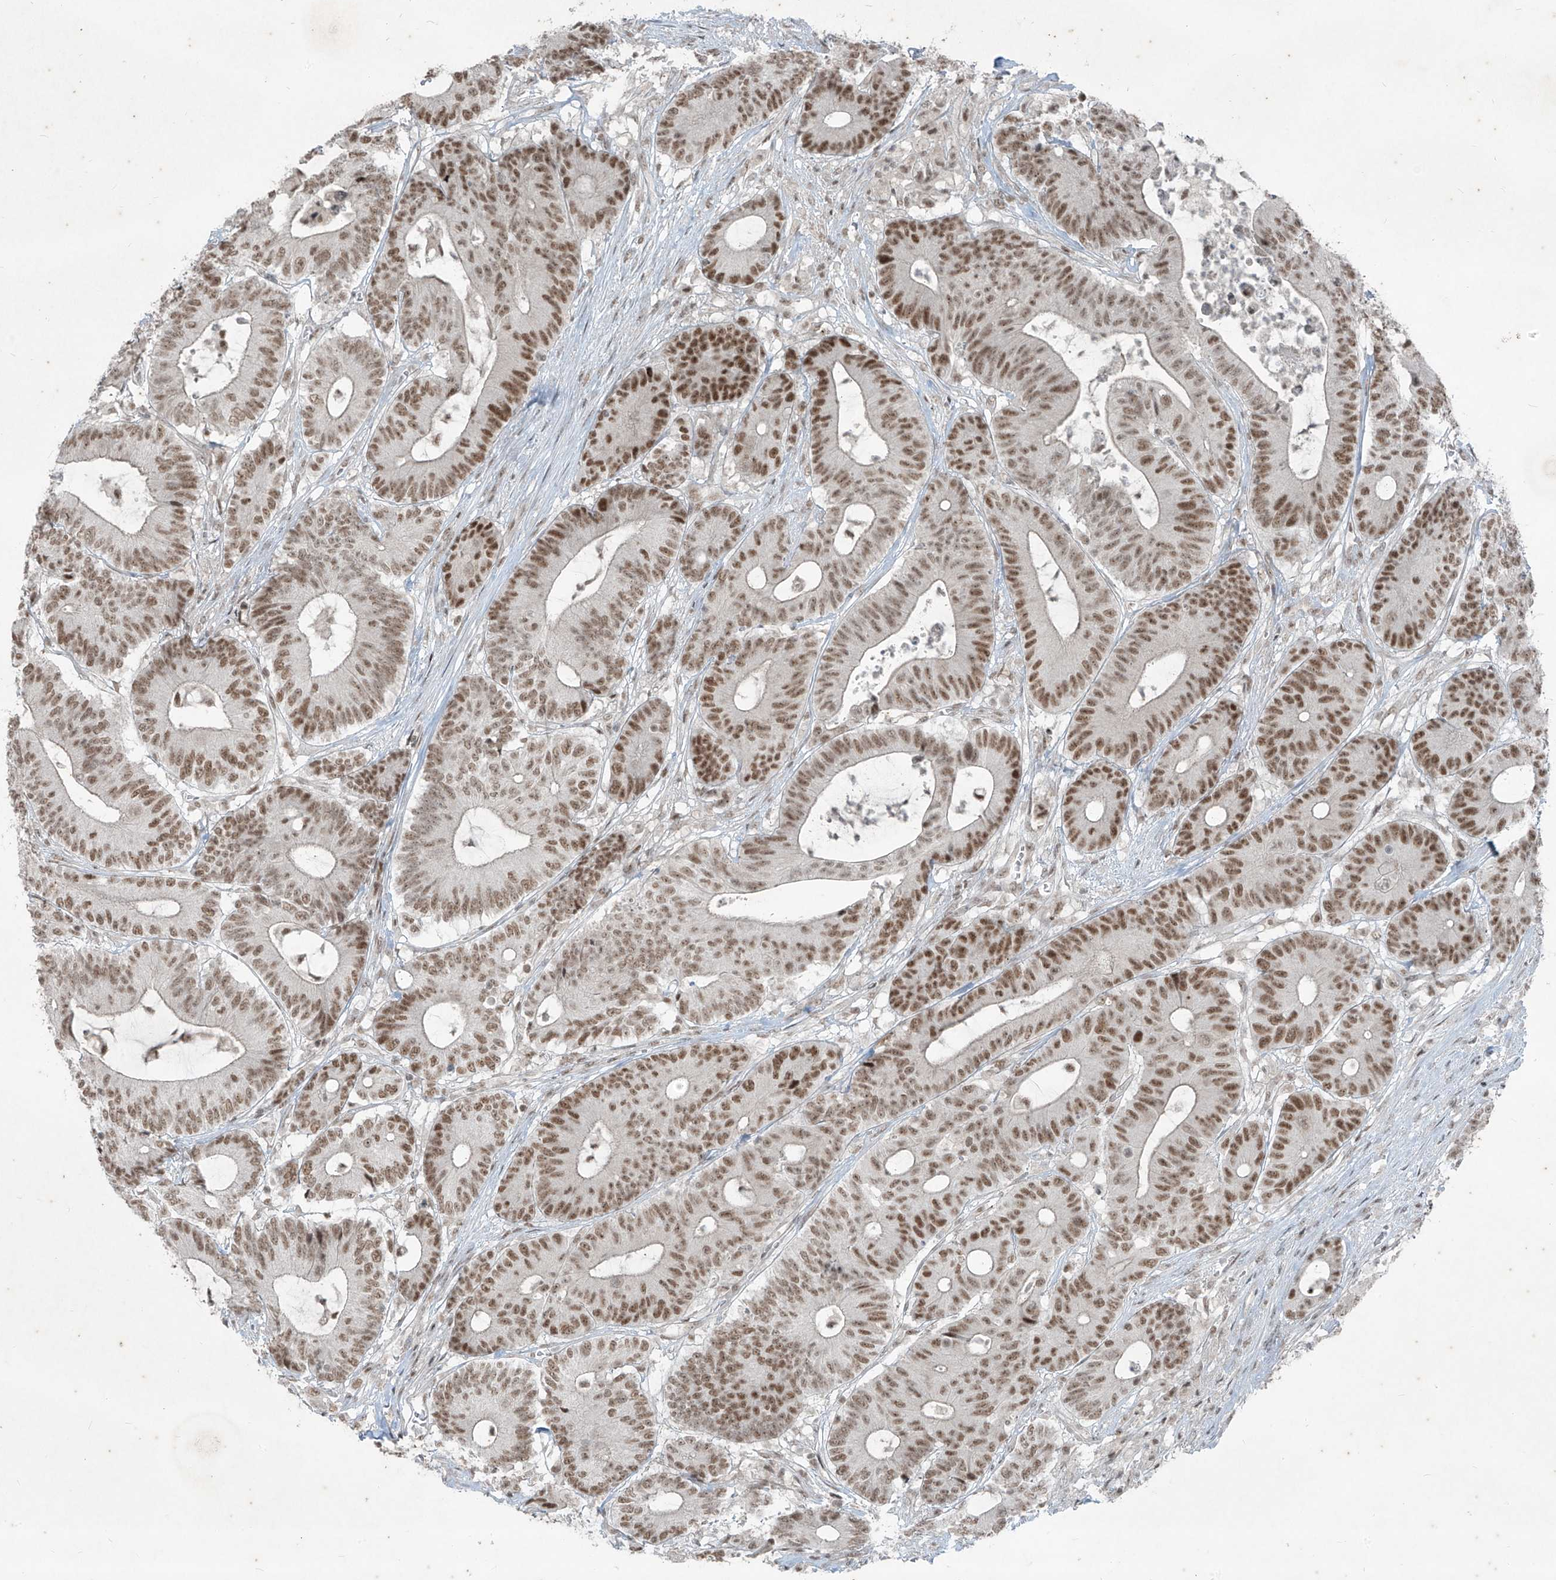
{"staining": {"intensity": "moderate", "quantity": ">75%", "location": "nuclear"}, "tissue": "colorectal cancer", "cell_type": "Tumor cells", "image_type": "cancer", "snomed": [{"axis": "morphology", "description": "Adenocarcinoma, NOS"}, {"axis": "topography", "description": "Colon"}], "caption": "This micrograph shows immunohistochemistry (IHC) staining of colorectal adenocarcinoma, with medium moderate nuclear positivity in about >75% of tumor cells.", "gene": "ZNF354B", "patient": {"sex": "female", "age": 84}}